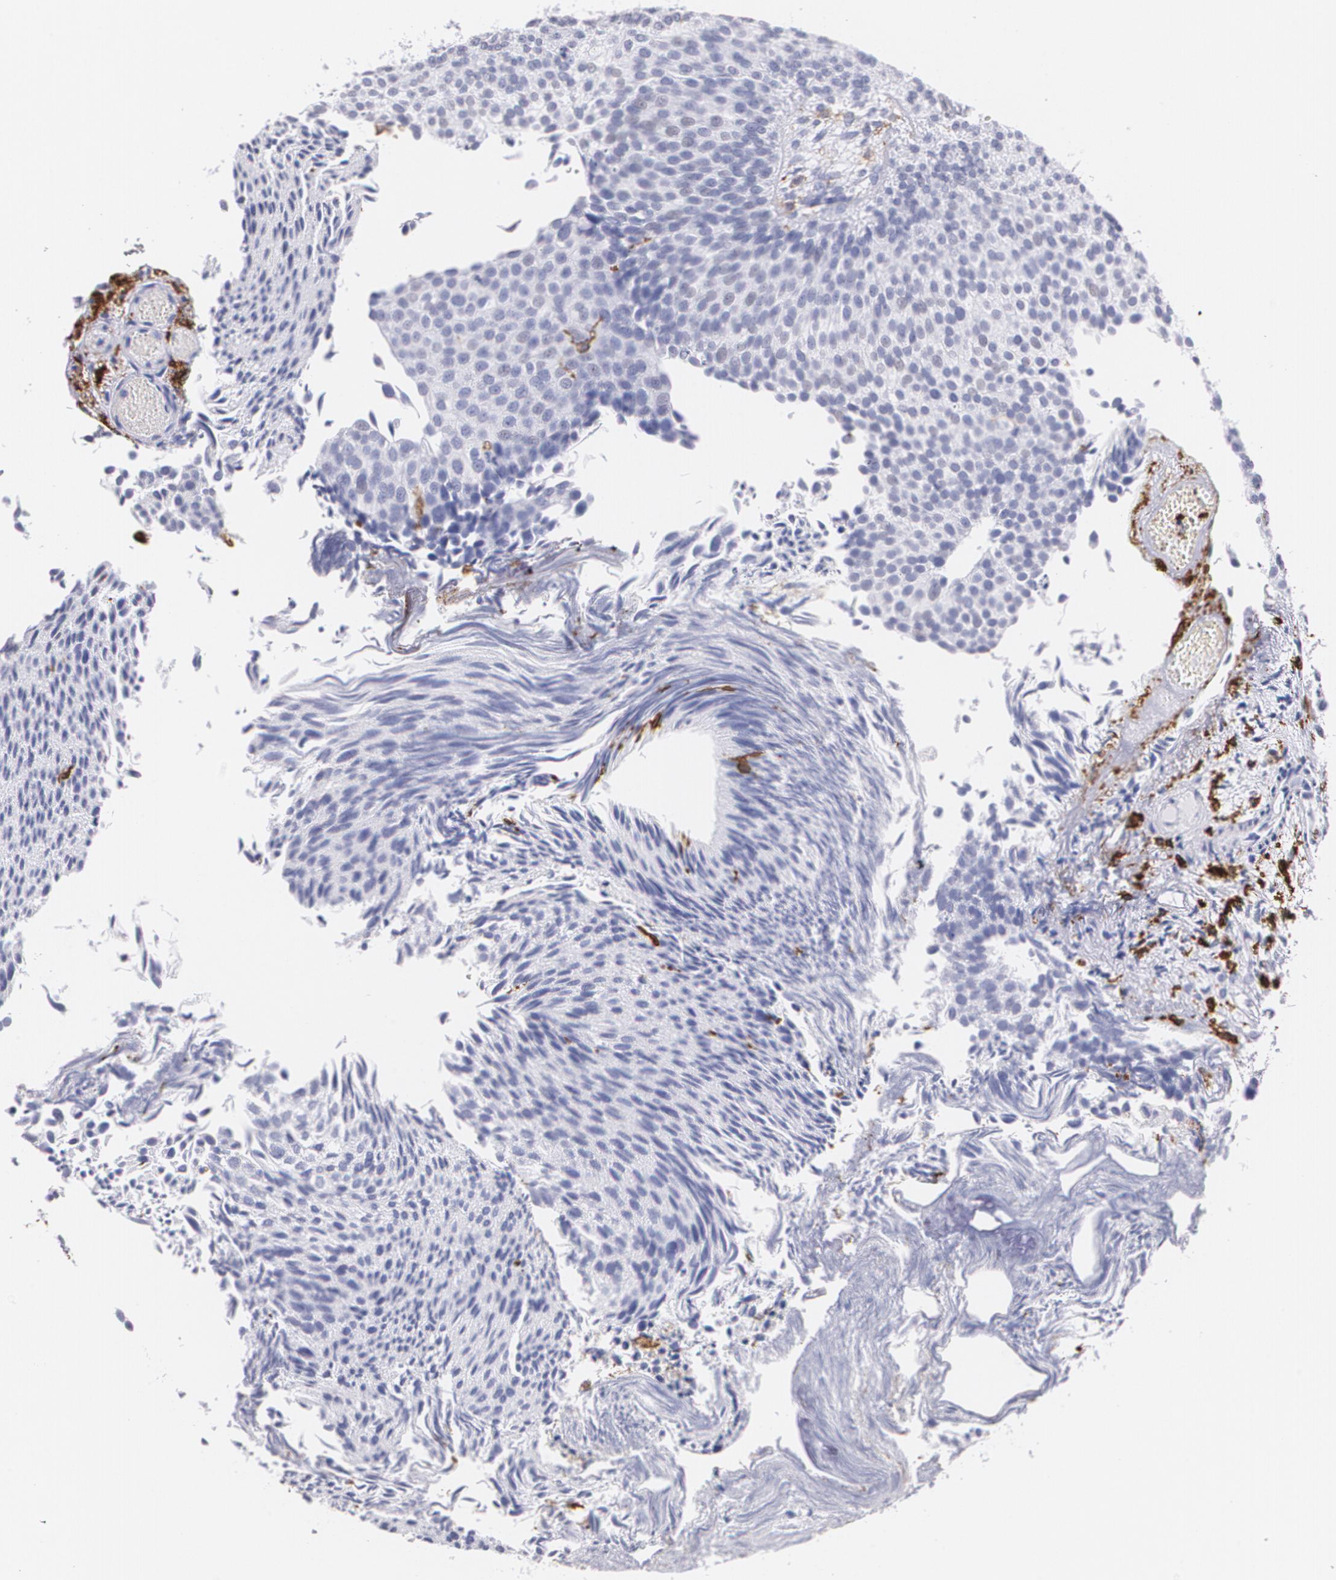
{"staining": {"intensity": "negative", "quantity": "none", "location": "none"}, "tissue": "urothelial cancer", "cell_type": "Tumor cells", "image_type": "cancer", "snomed": [{"axis": "morphology", "description": "Urothelial carcinoma, Low grade"}, {"axis": "topography", "description": "Urinary bladder"}], "caption": "High power microscopy photomicrograph of an immunohistochemistry photomicrograph of urothelial carcinoma (low-grade), revealing no significant positivity in tumor cells.", "gene": "PTPRC", "patient": {"sex": "male", "age": 84}}